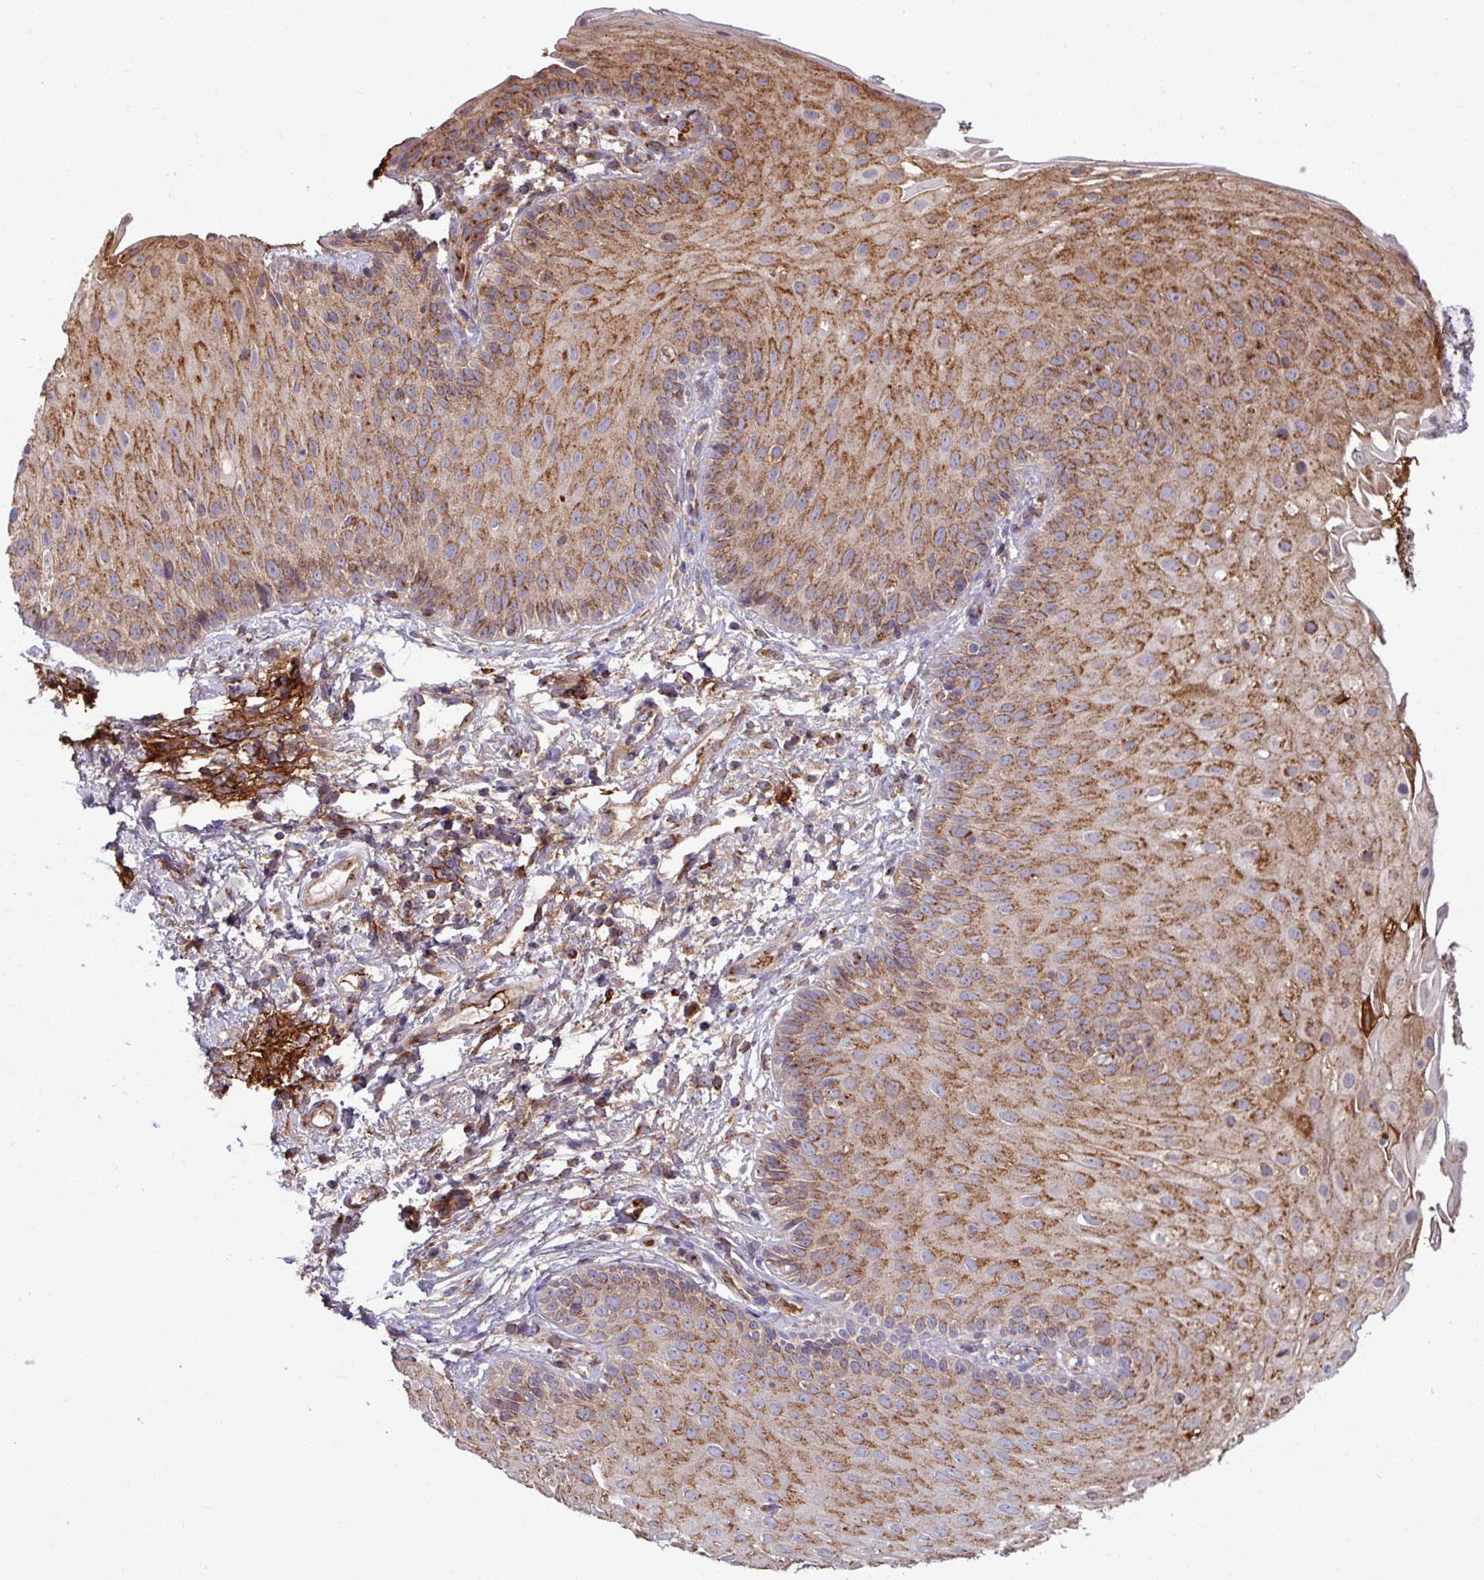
{"staining": {"intensity": "strong", "quantity": ">75%", "location": "cytoplasmic/membranous"}, "tissue": "skin", "cell_type": "Epidermal cells", "image_type": "normal", "snomed": [{"axis": "morphology", "description": "Normal tissue, NOS"}, {"axis": "topography", "description": "Anal"}], "caption": "DAB immunohistochemical staining of benign skin displays strong cytoplasmic/membranous protein positivity in about >75% of epidermal cells. (IHC, brightfield microscopy, high magnification).", "gene": "LSM12", "patient": {"sex": "male", "age": 80}}